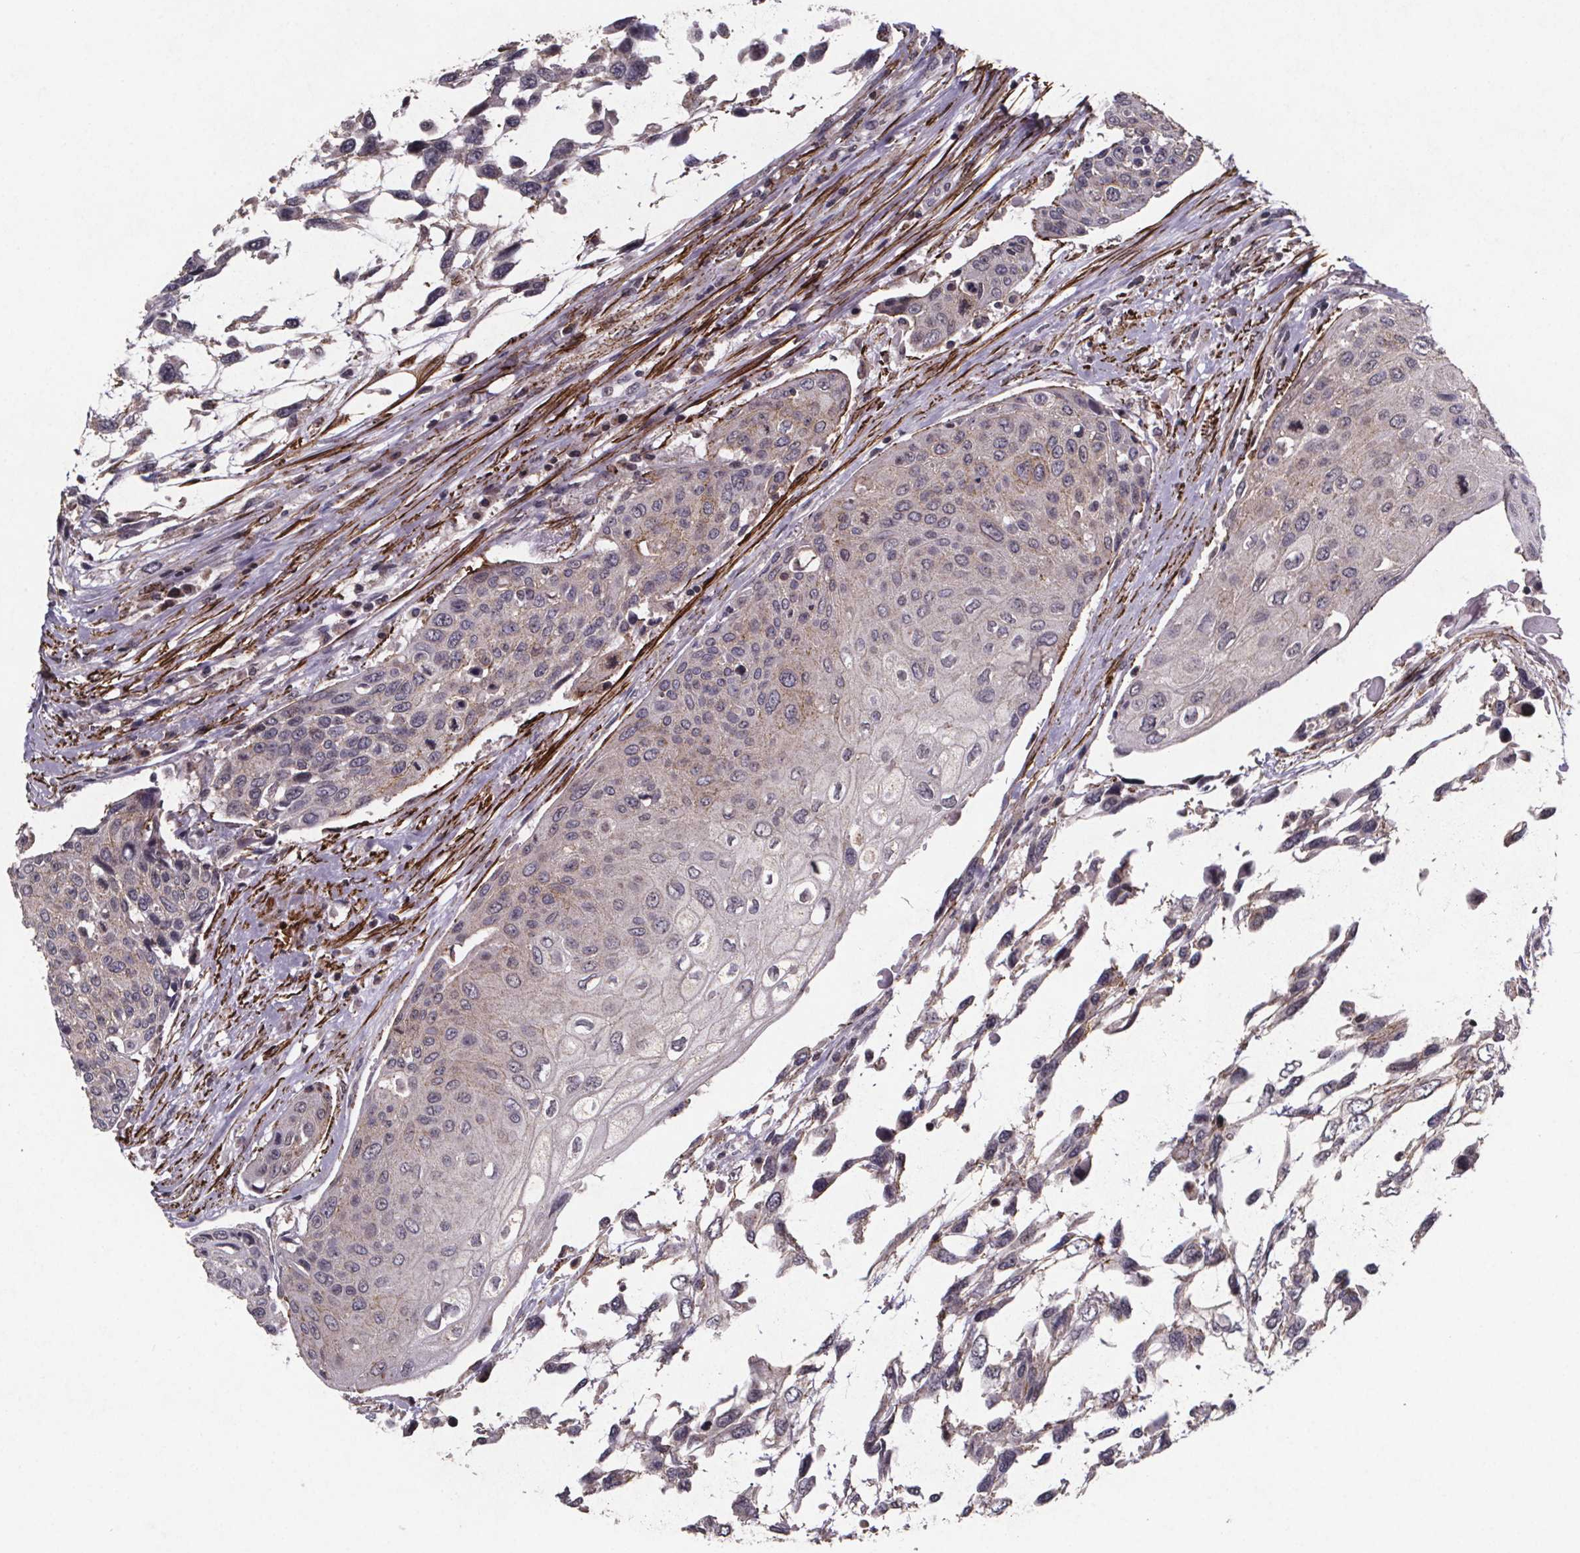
{"staining": {"intensity": "negative", "quantity": "none", "location": "none"}, "tissue": "urothelial cancer", "cell_type": "Tumor cells", "image_type": "cancer", "snomed": [{"axis": "morphology", "description": "Urothelial carcinoma, High grade"}, {"axis": "topography", "description": "Urinary bladder"}], "caption": "Histopathology image shows no significant protein staining in tumor cells of urothelial cancer. The staining is performed using DAB (3,3'-diaminobenzidine) brown chromogen with nuclei counter-stained in using hematoxylin.", "gene": "PALLD", "patient": {"sex": "female", "age": 70}}